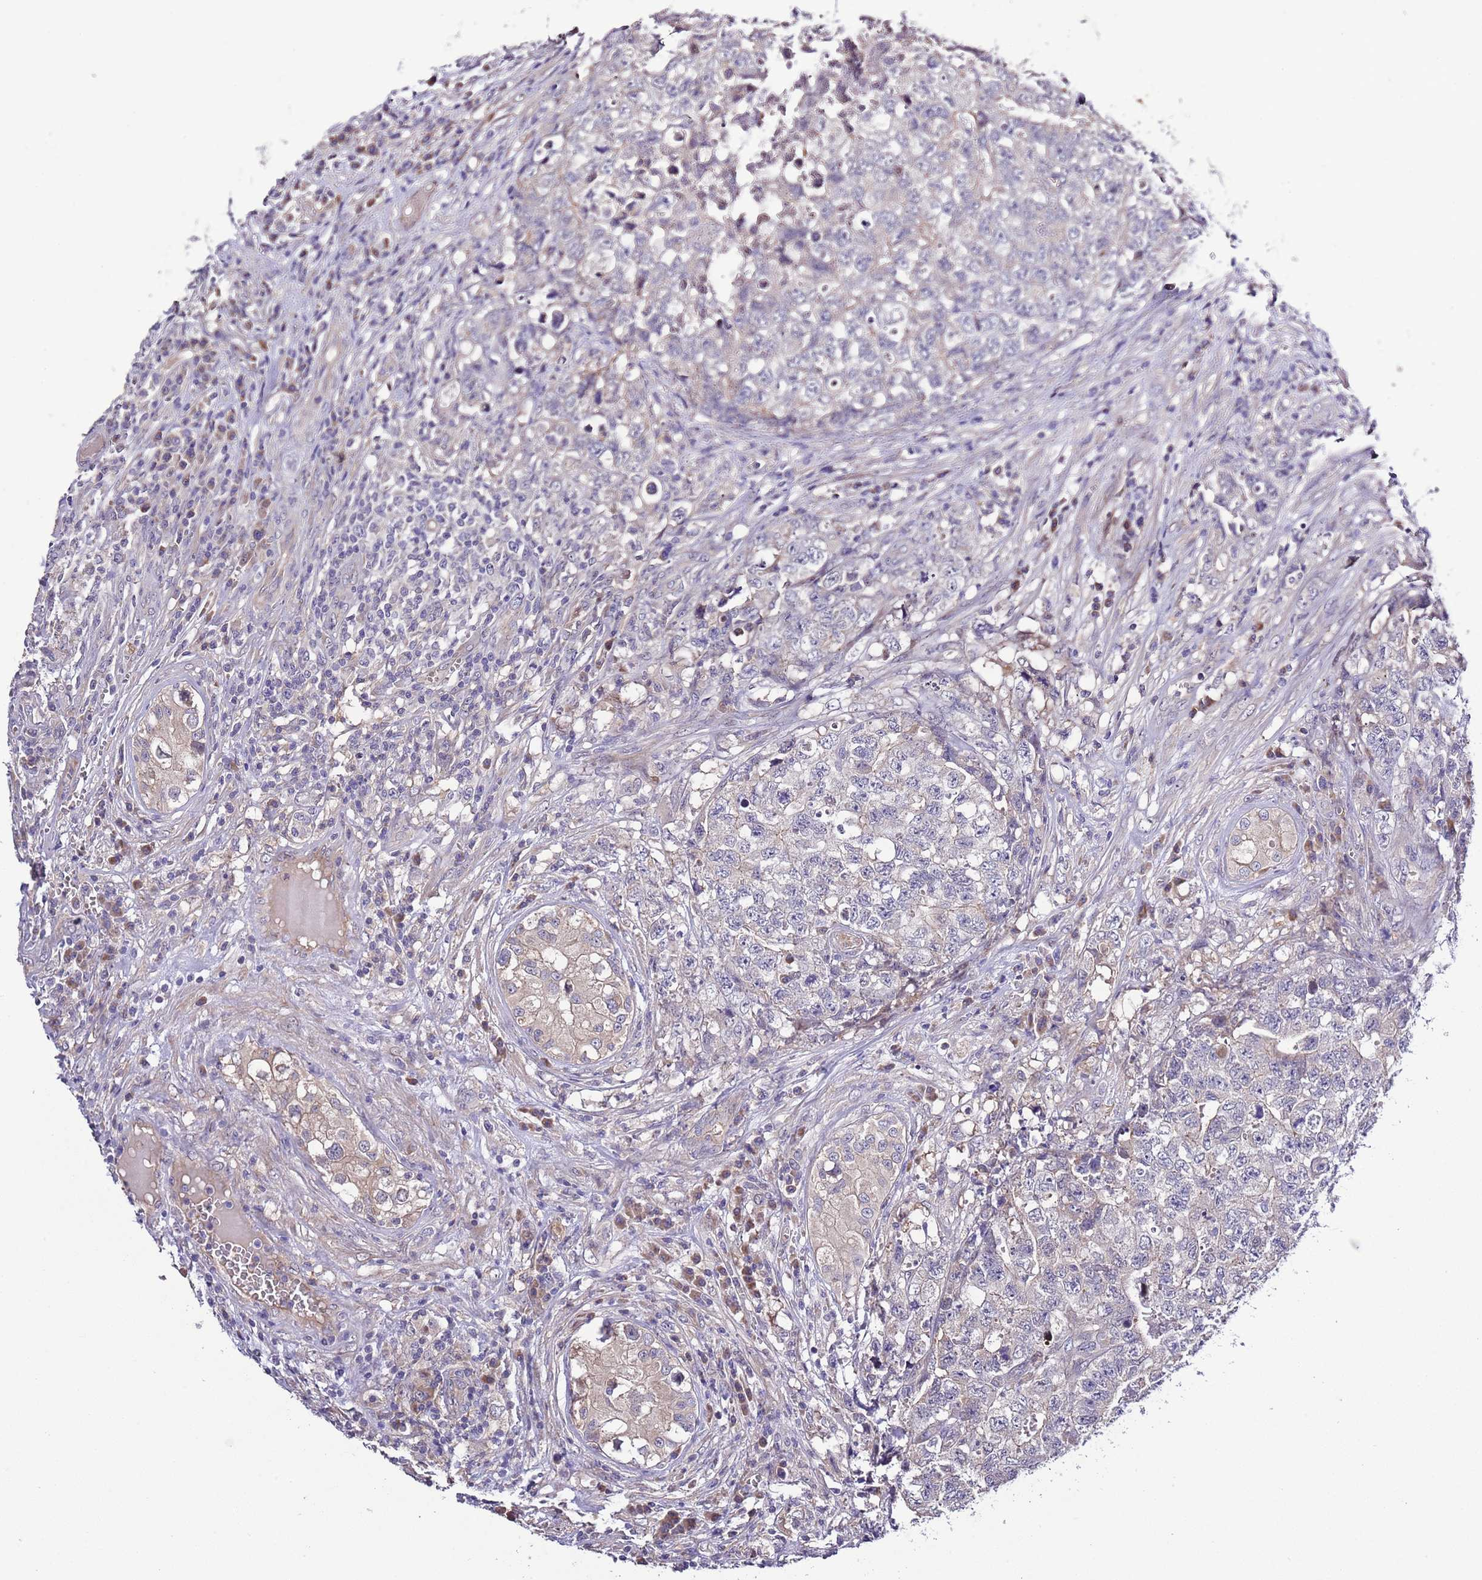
{"staining": {"intensity": "negative", "quantity": "none", "location": "none"}, "tissue": "testis cancer", "cell_type": "Tumor cells", "image_type": "cancer", "snomed": [{"axis": "morphology", "description": "Carcinoma, Embryonal, NOS"}, {"axis": "topography", "description": "Testis"}], "caption": "Human embryonal carcinoma (testis) stained for a protein using IHC exhibits no staining in tumor cells.", "gene": "LIPJ", "patient": {"sex": "male", "age": 31}}